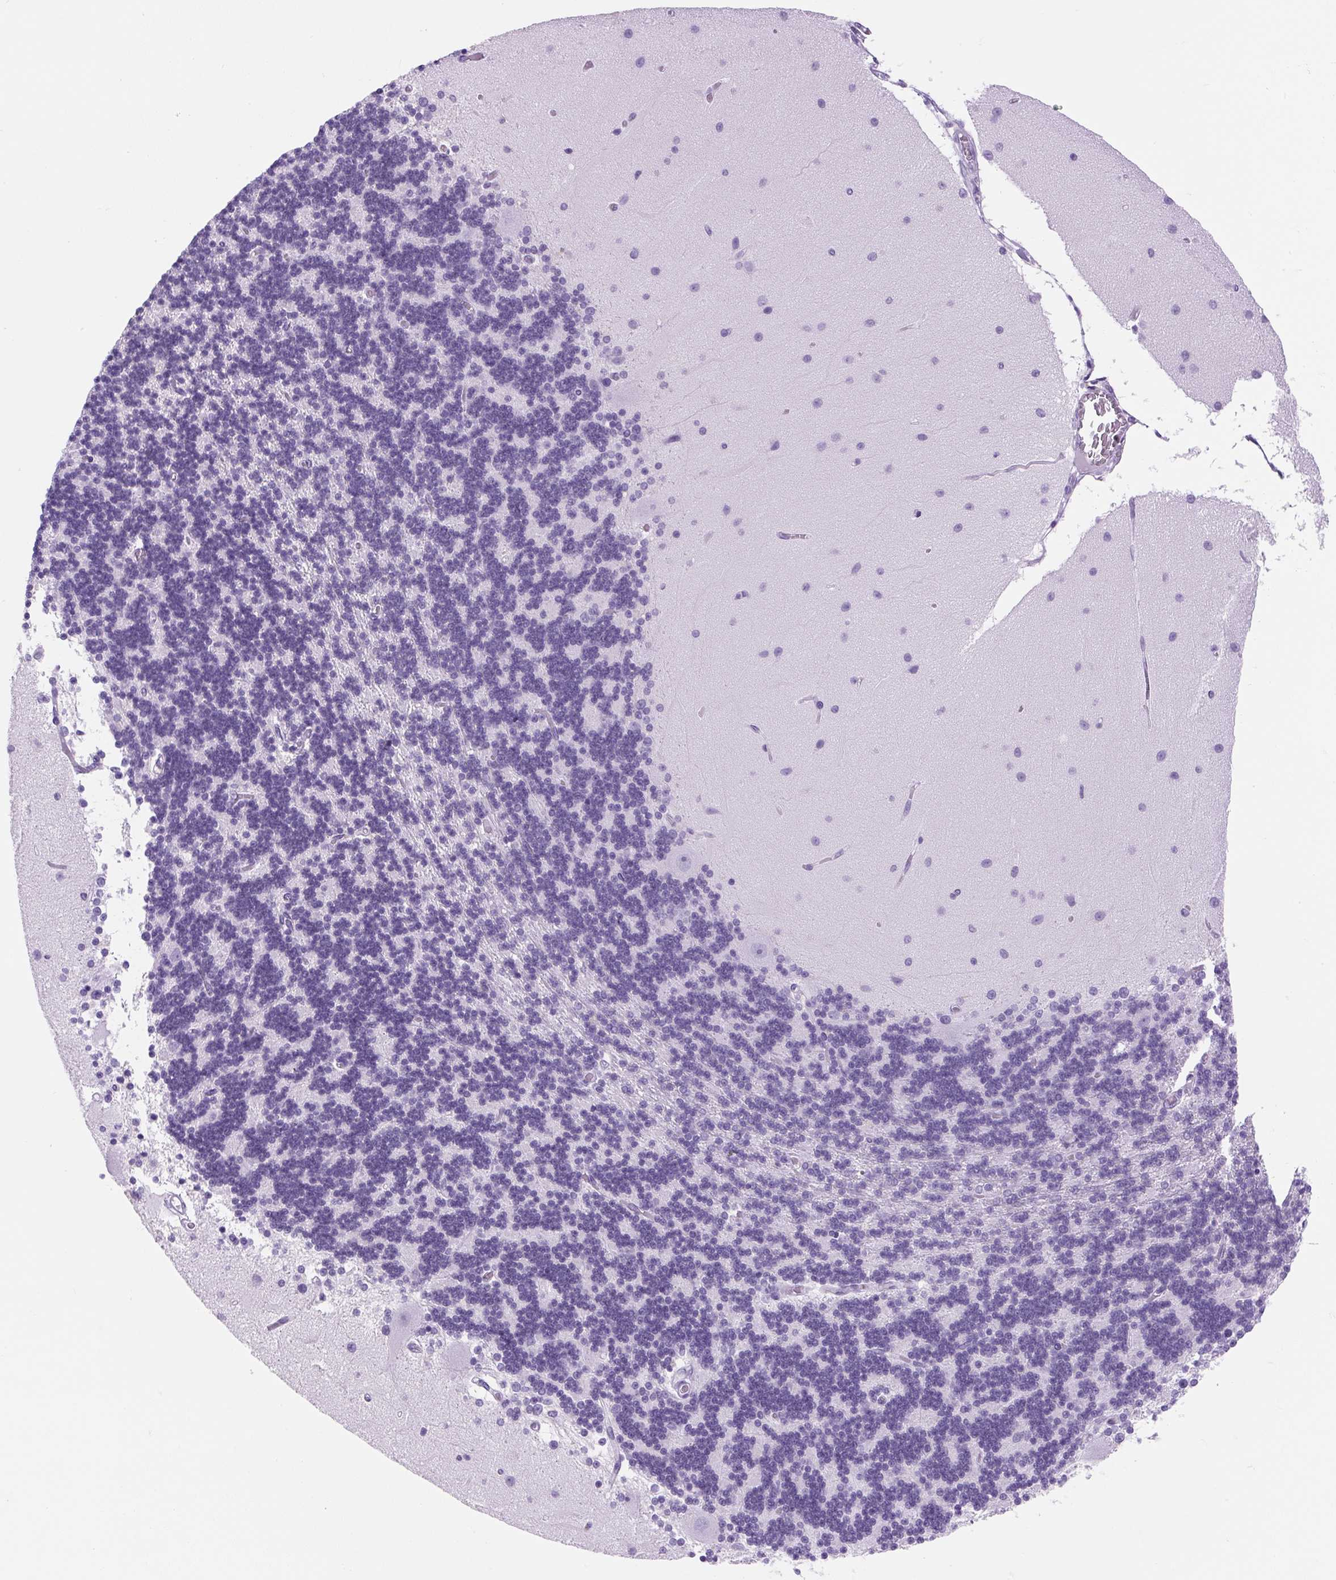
{"staining": {"intensity": "moderate", "quantity": "<25%", "location": "nuclear"}, "tissue": "cerebellum", "cell_type": "Cells in granular layer", "image_type": "normal", "snomed": [{"axis": "morphology", "description": "Normal tissue, NOS"}, {"axis": "topography", "description": "Cerebellum"}], "caption": "Moderate nuclear protein expression is present in about <25% of cells in granular layer in cerebellum.", "gene": "VPREB1", "patient": {"sex": "female", "age": 54}}